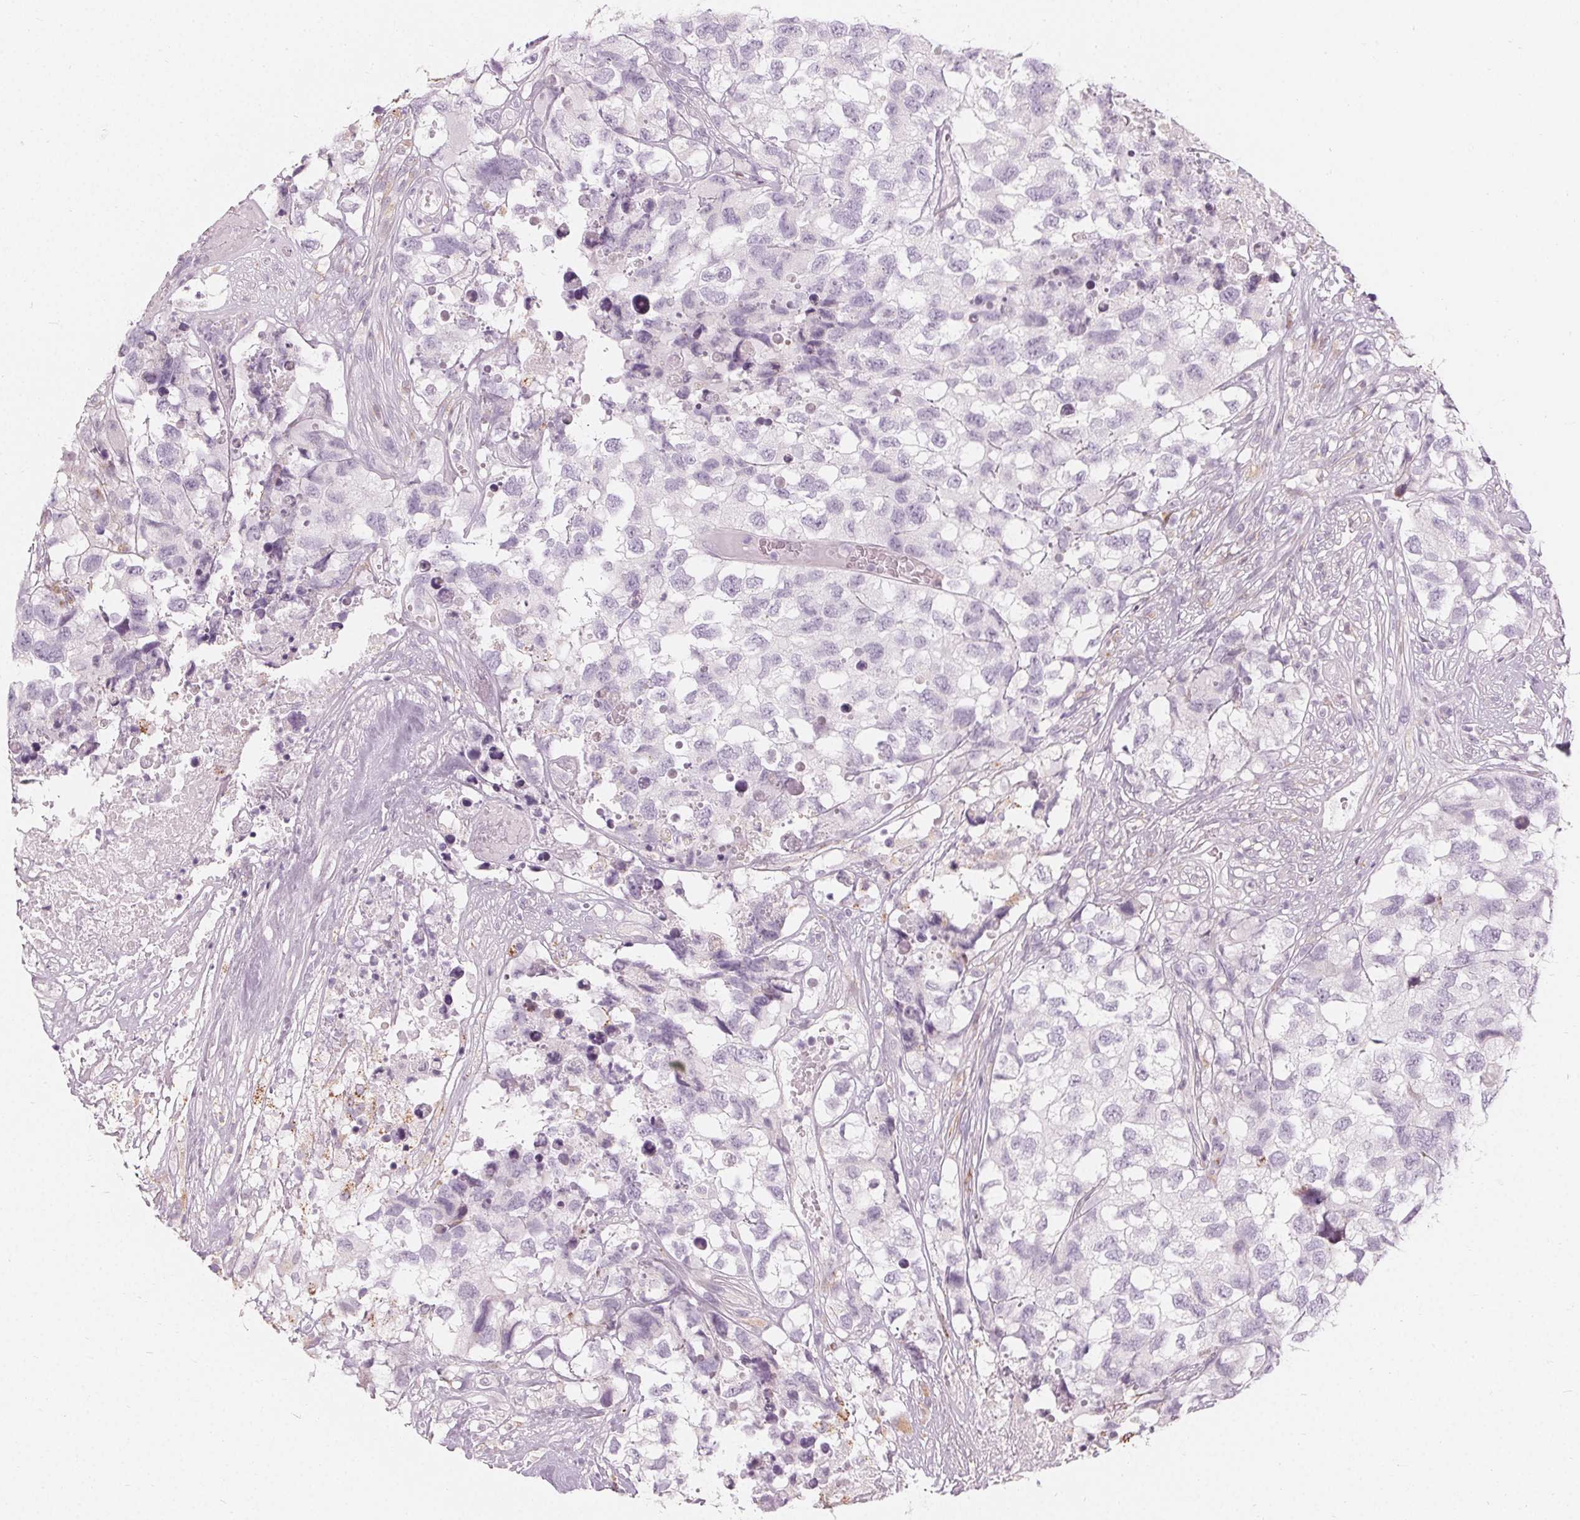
{"staining": {"intensity": "negative", "quantity": "none", "location": "none"}, "tissue": "testis cancer", "cell_type": "Tumor cells", "image_type": "cancer", "snomed": [{"axis": "morphology", "description": "Carcinoma, Embryonal, NOS"}, {"axis": "topography", "description": "Testis"}], "caption": "A micrograph of human embryonal carcinoma (testis) is negative for staining in tumor cells.", "gene": "HOPX", "patient": {"sex": "male", "age": 83}}